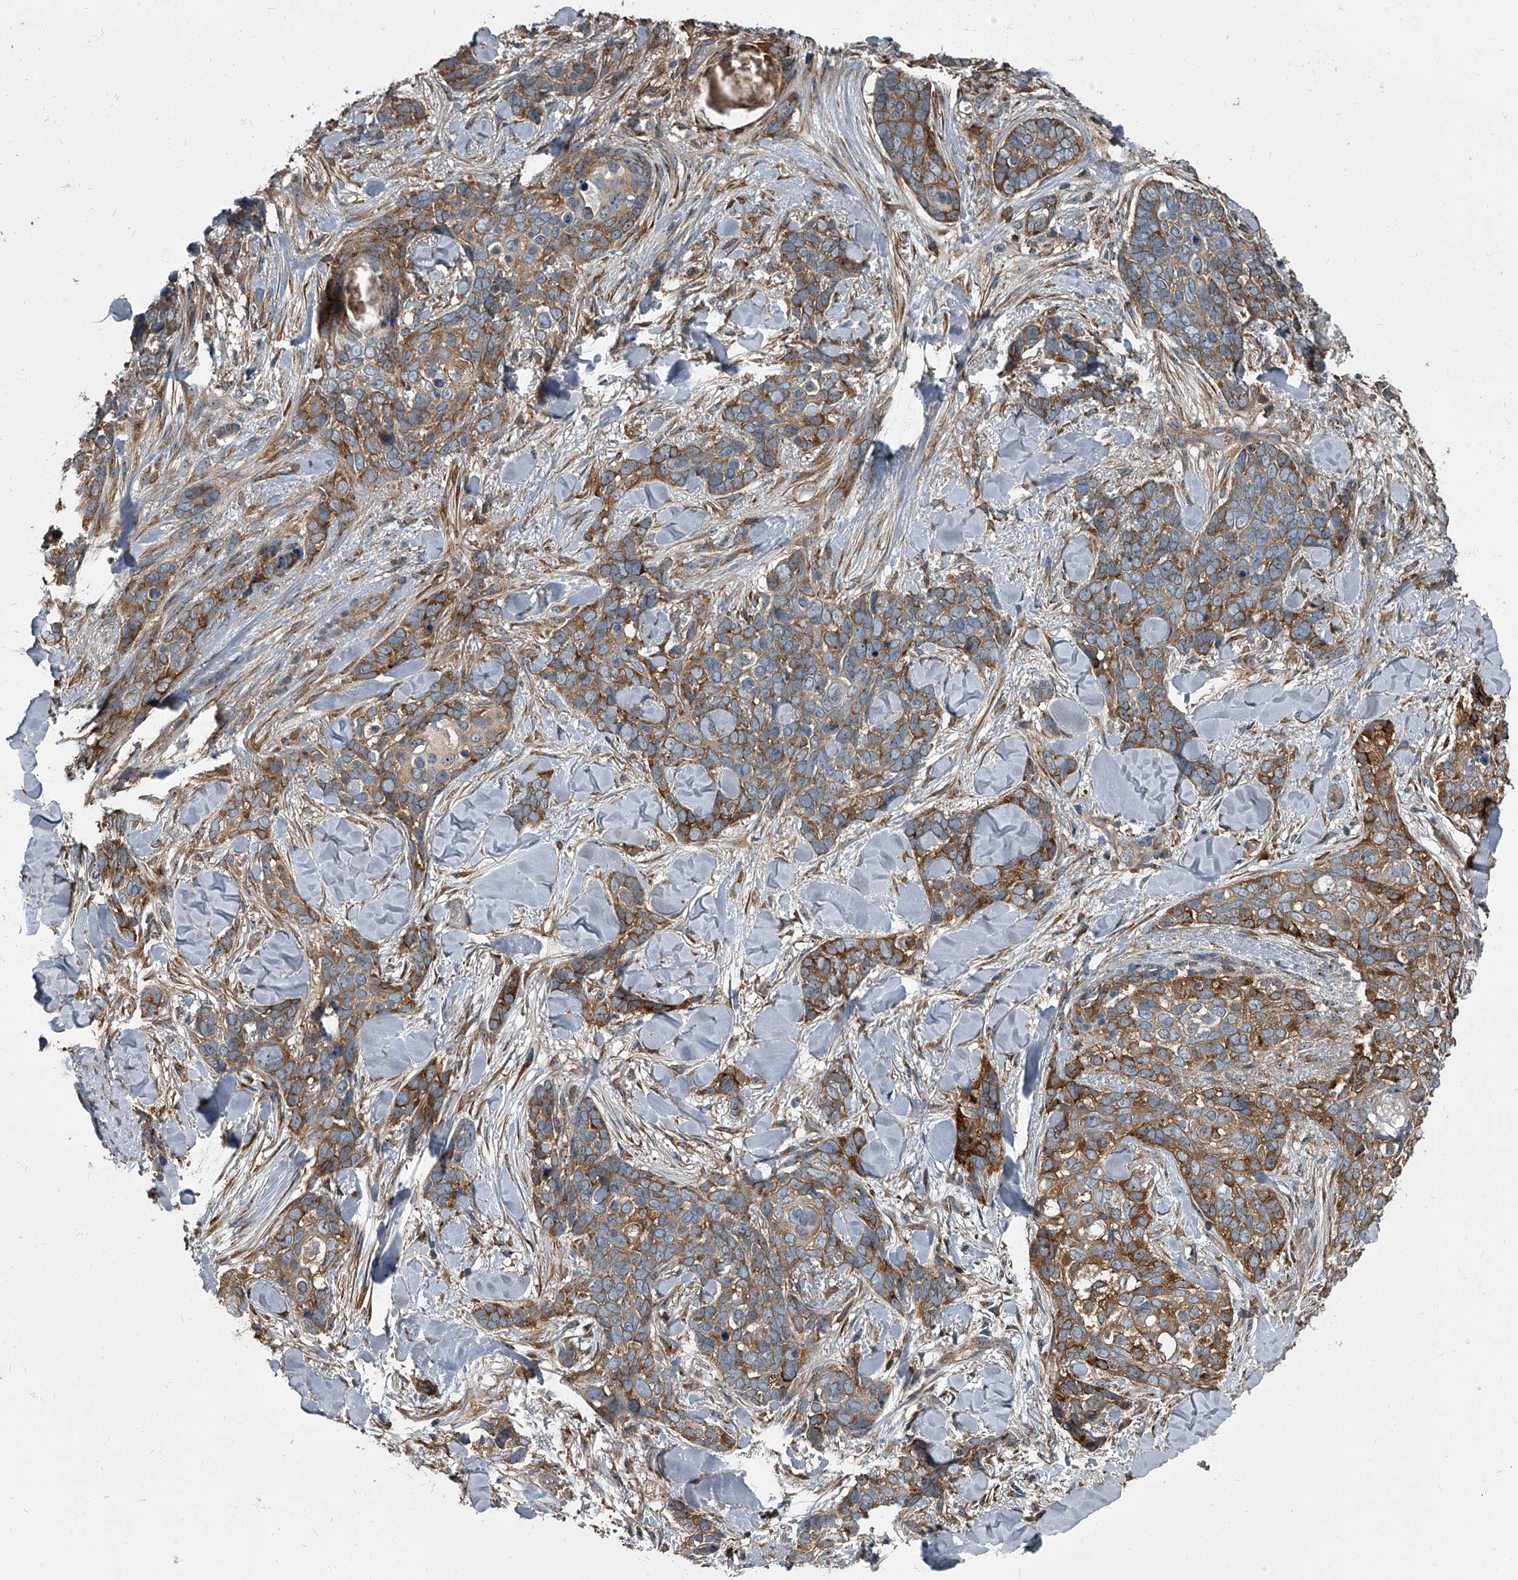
{"staining": {"intensity": "moderate", "quantity": ">75%", "location": "cytoplasmic/membranous"}, "tissue": "skin cancer", "cell_type": "Tumor cells", "image_type": "cancer", "snomed": [{"axis": "morphology", "description": "Basal cell carcinoma"}, {"axis": "topography", "description": "Skin"}], "caption": "Basal cell carcinoma (skin) stained for a protein displays moderate cytoplasmic/membranous positivity in tumor cells.", "gene": "CDV3", "patient": {"sex": "female", "age": 82}}